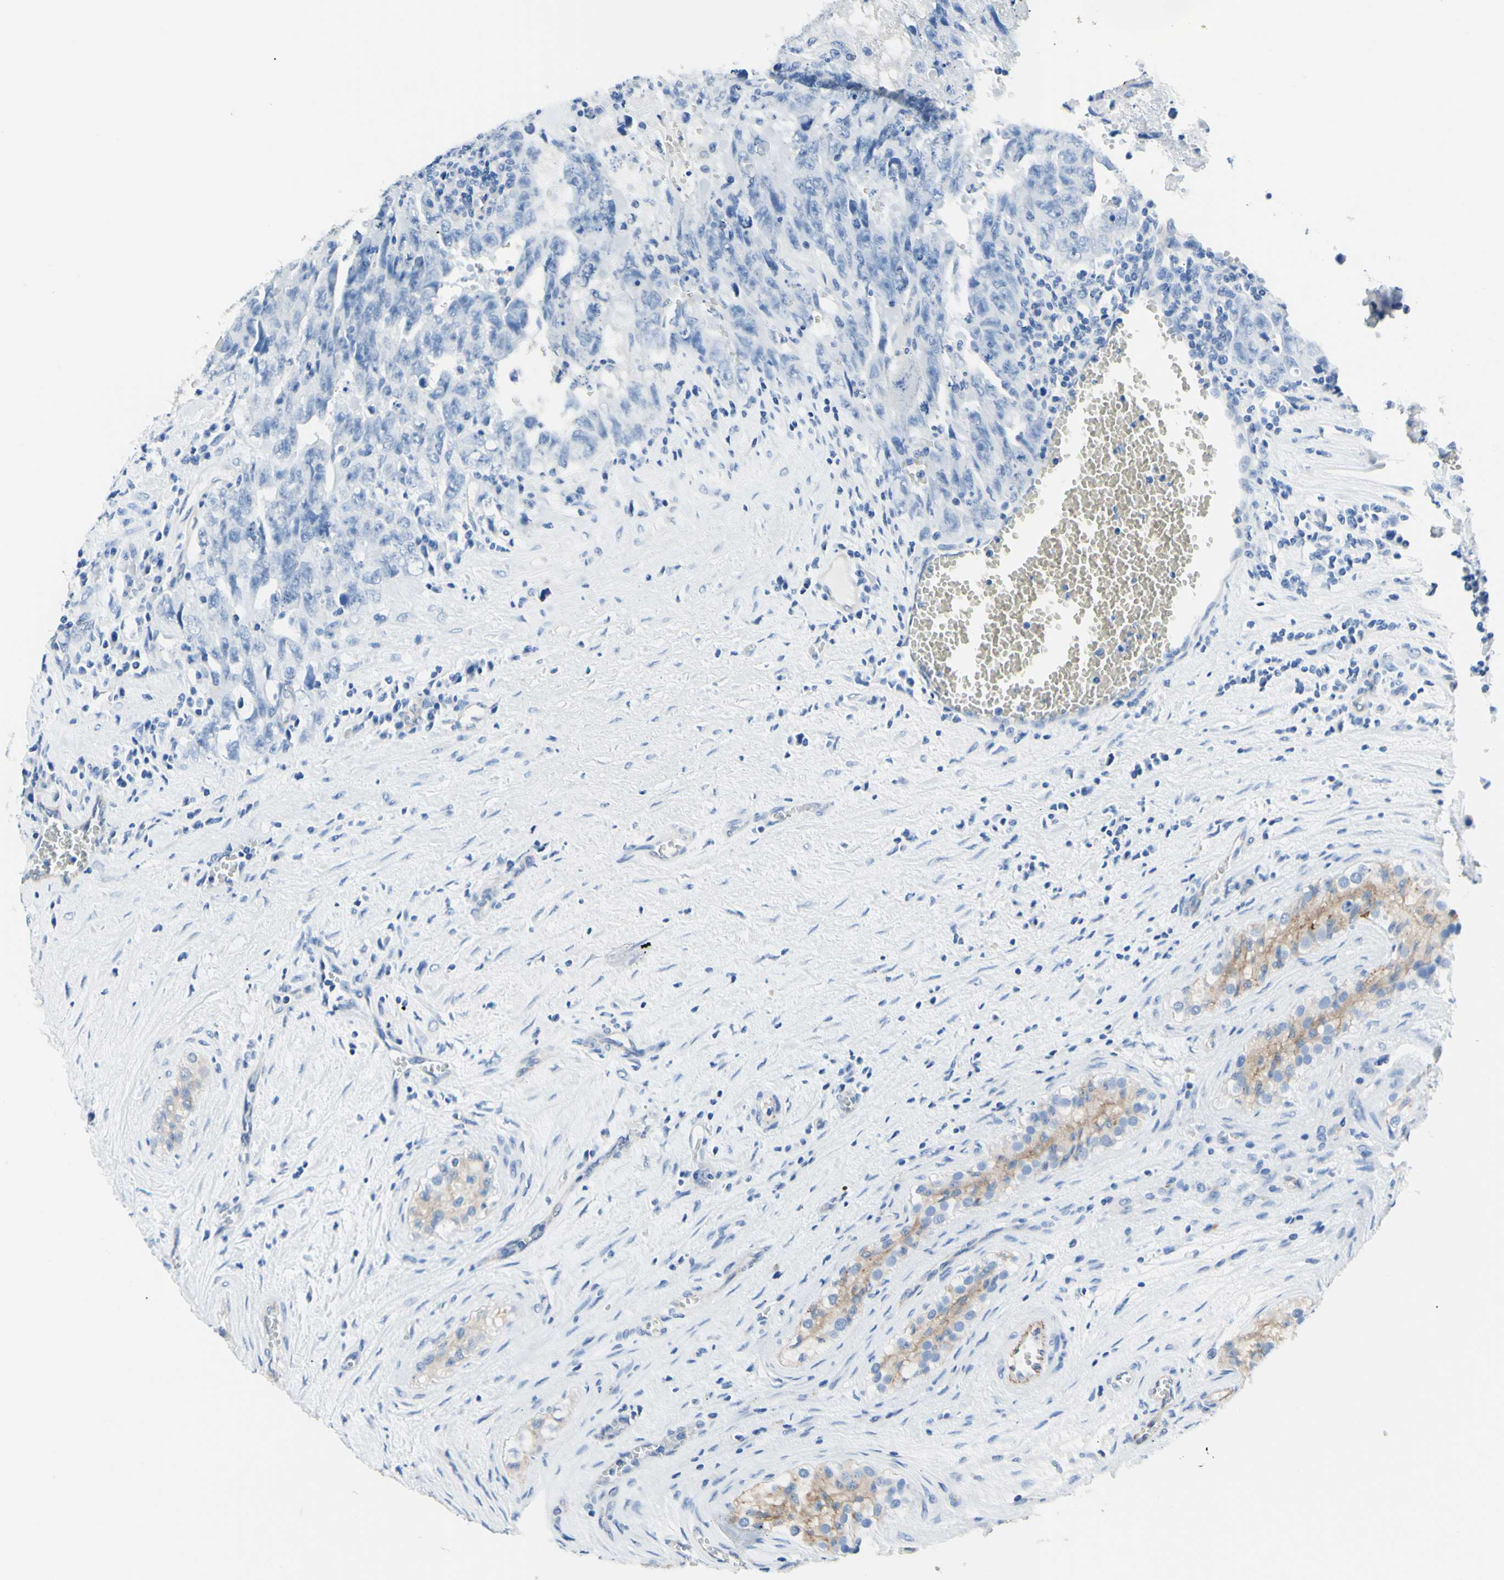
{"staining": {"intensity": "weak", "quantity": "25%-75%", "location": "cytoplasmic/membranous"}, "tissue": "testis cancer", "cell_type": "Tumor cells", "image_type": "cancer", "snomed": [{"axis": "morphology", "description": "Carcinoma, Embryonal, NOS"}, {"axis": "topography", "description": "Testis"}], "caption": "Brown immunohistochemical staining in human embryonal carcinoma (testis) shows weak cytoplasmic/membranous staining in about 25%-75% of tumor cells. The protein of interest is shown in brown color, while the nuclei are stained blue.", "gene": "HPCA", "patient": {"sex": "male", "age": 28}}